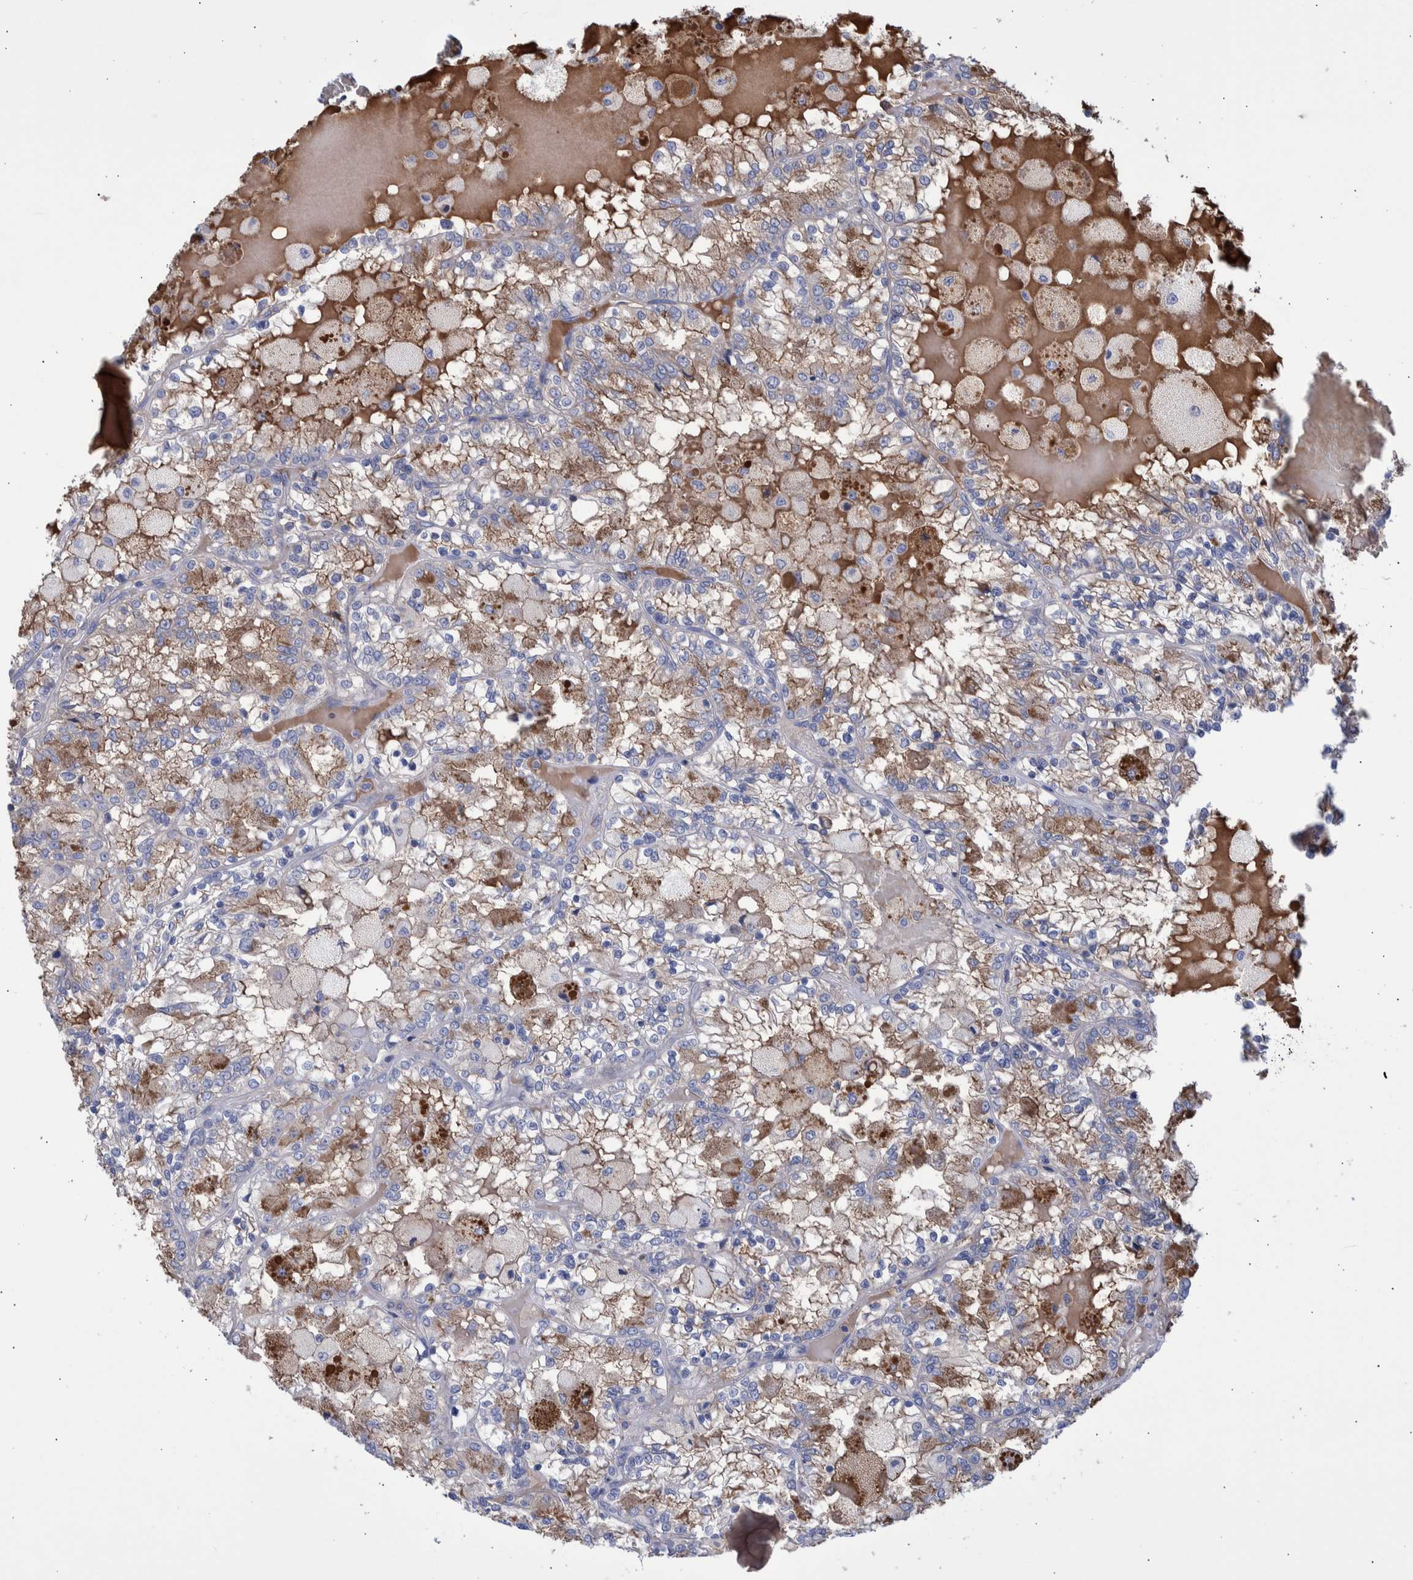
{"staining": {"intensity": "weak", "quantity": "25%-75%", "location": "cytoplasmic/membranous"}, "tissue": "renal cancer", "cell_type": "Tumor cells", "image_type": "cancer", "snomed": [{"axis": "morphology", "description": "Adenocarcinoma, NOS"}, {"axis": "topography", "description": "Kidney"}], "caption": "About 25%-75% of tumor cells in renal cancer reveal weak cytoplasmic/membranous protein expression as visualized by brown immunohistochemical staining.", "gene": "DLL4", "patient": {"sex": "female", "age": 56}}